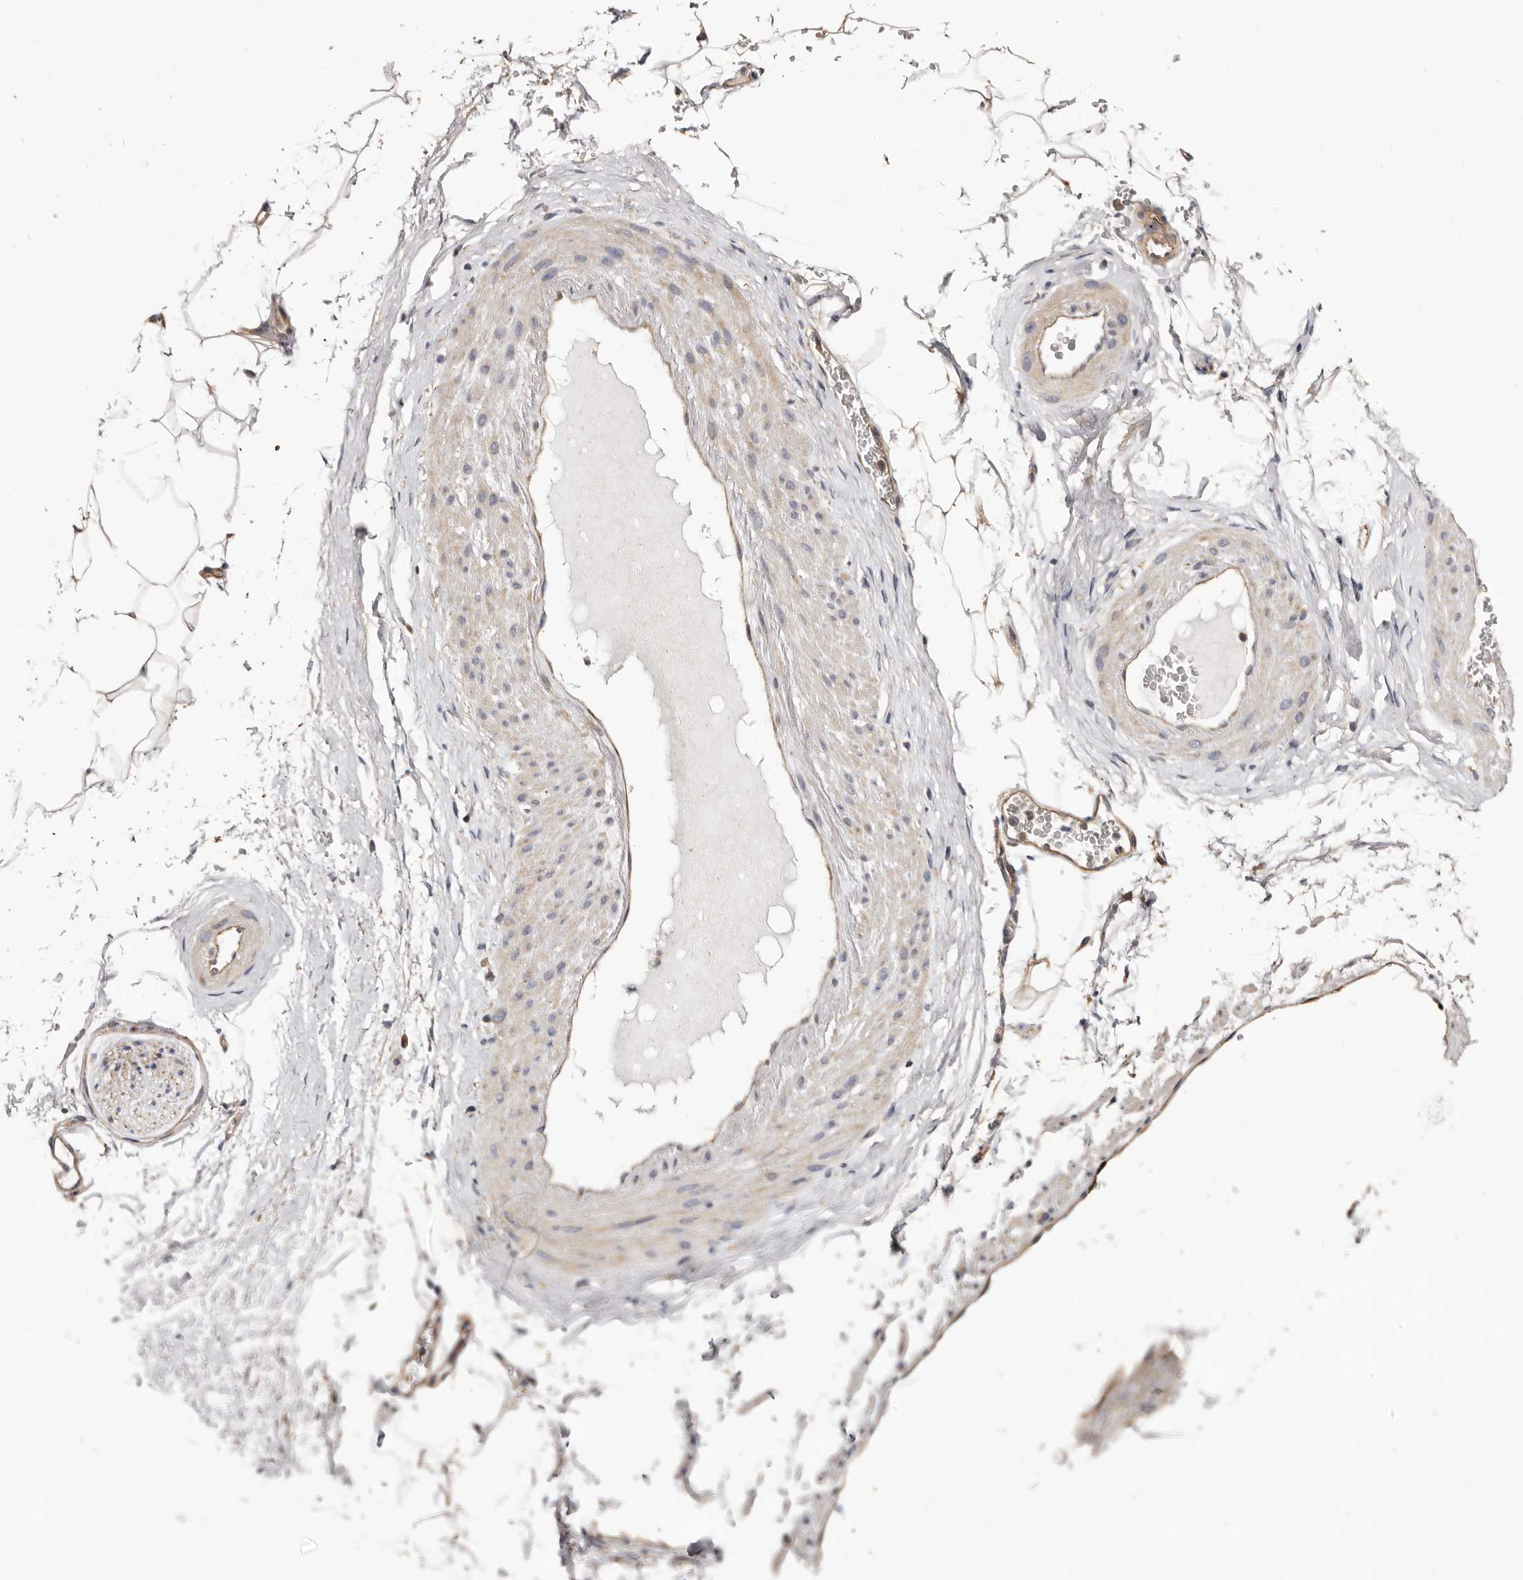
{"staining": {"intensity": "moderate", "quantity": ">75%", "location": "cytoplasmic/membranous"}, "tissue": "adipose tissue", "cell_type": "Adipocytes", "image_type": "normal", "snomed": [{"axis": "morphology", "description": "Normal tissue, NOS"}, {"axis": "morphology", "description": "Adenocarcinoma, Low grade"}, {"axis": "topography", "description": "Prostate"}, {"axis": "topography", "description": "Peripheral nerve tissue"}], "caption": "A high-resolution photomicrograph shows IHC staining of normal adipose tissue, which shows moderate cytoplasmic/membranous staining in approximately >75% of adipocytes.", "gene": "PANK4", "patient": {"sex": "male", "age": 63}}